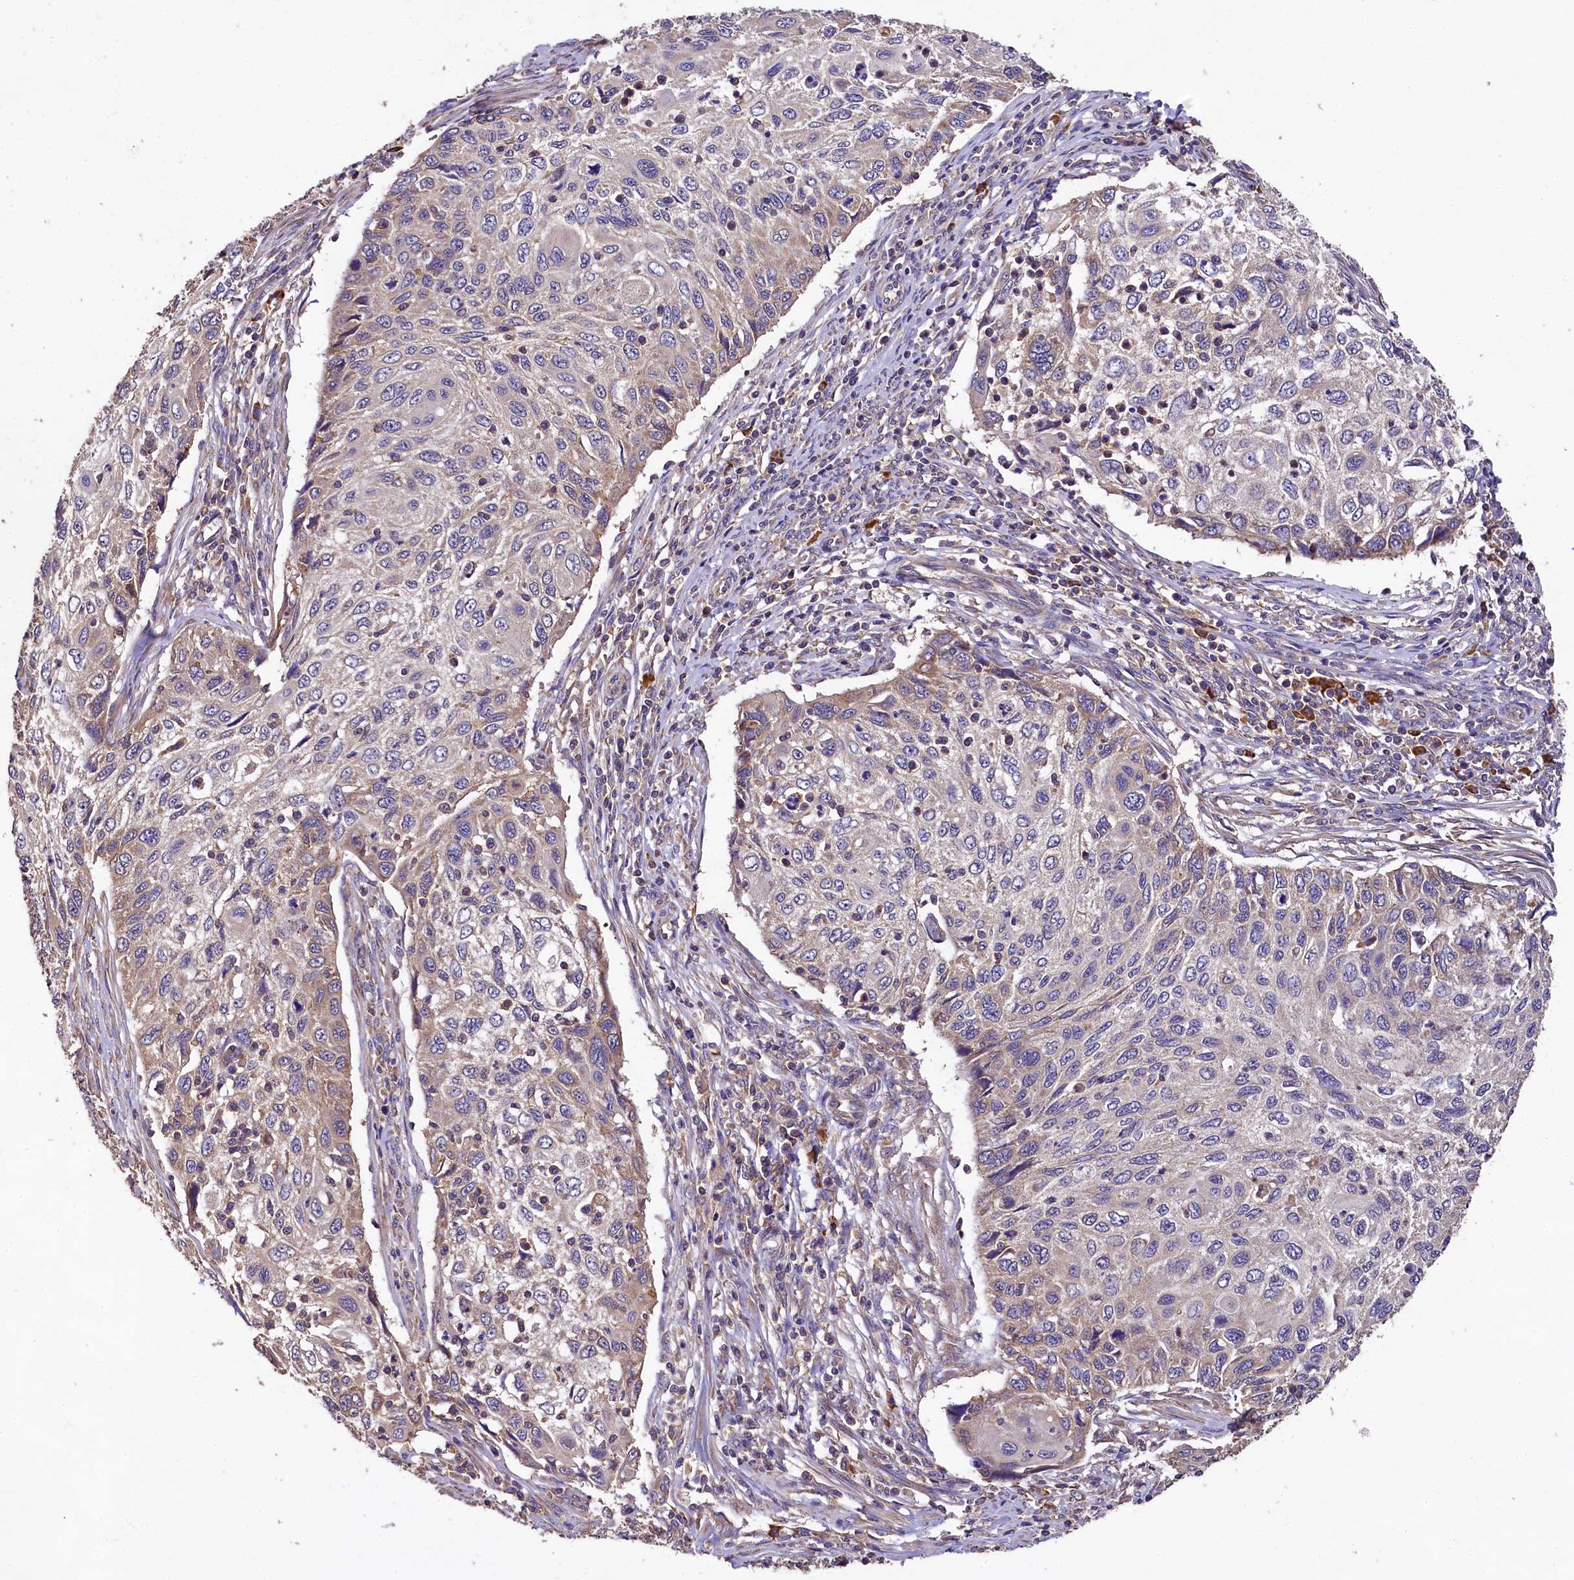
{"staining": {"intensity": "weak", "quantity": "<25%", "location": "cytoplasmic/membranous"}, "tissue": "cervical cancer", "cell_type": "Tumor cells", "image_type": "cancer", "snomed": [{"axis": "morphology", "description": "Squamous cell carcinoma, NOS"}, {"axis": "topography", "description": "Cervix"}], "caption": "IHC image of human cervical cancer stained for a protein (brown), which shows no expression in tumor cells.", "gene": "ENKD1", "patient": {"sex": "female", "age": 70}}